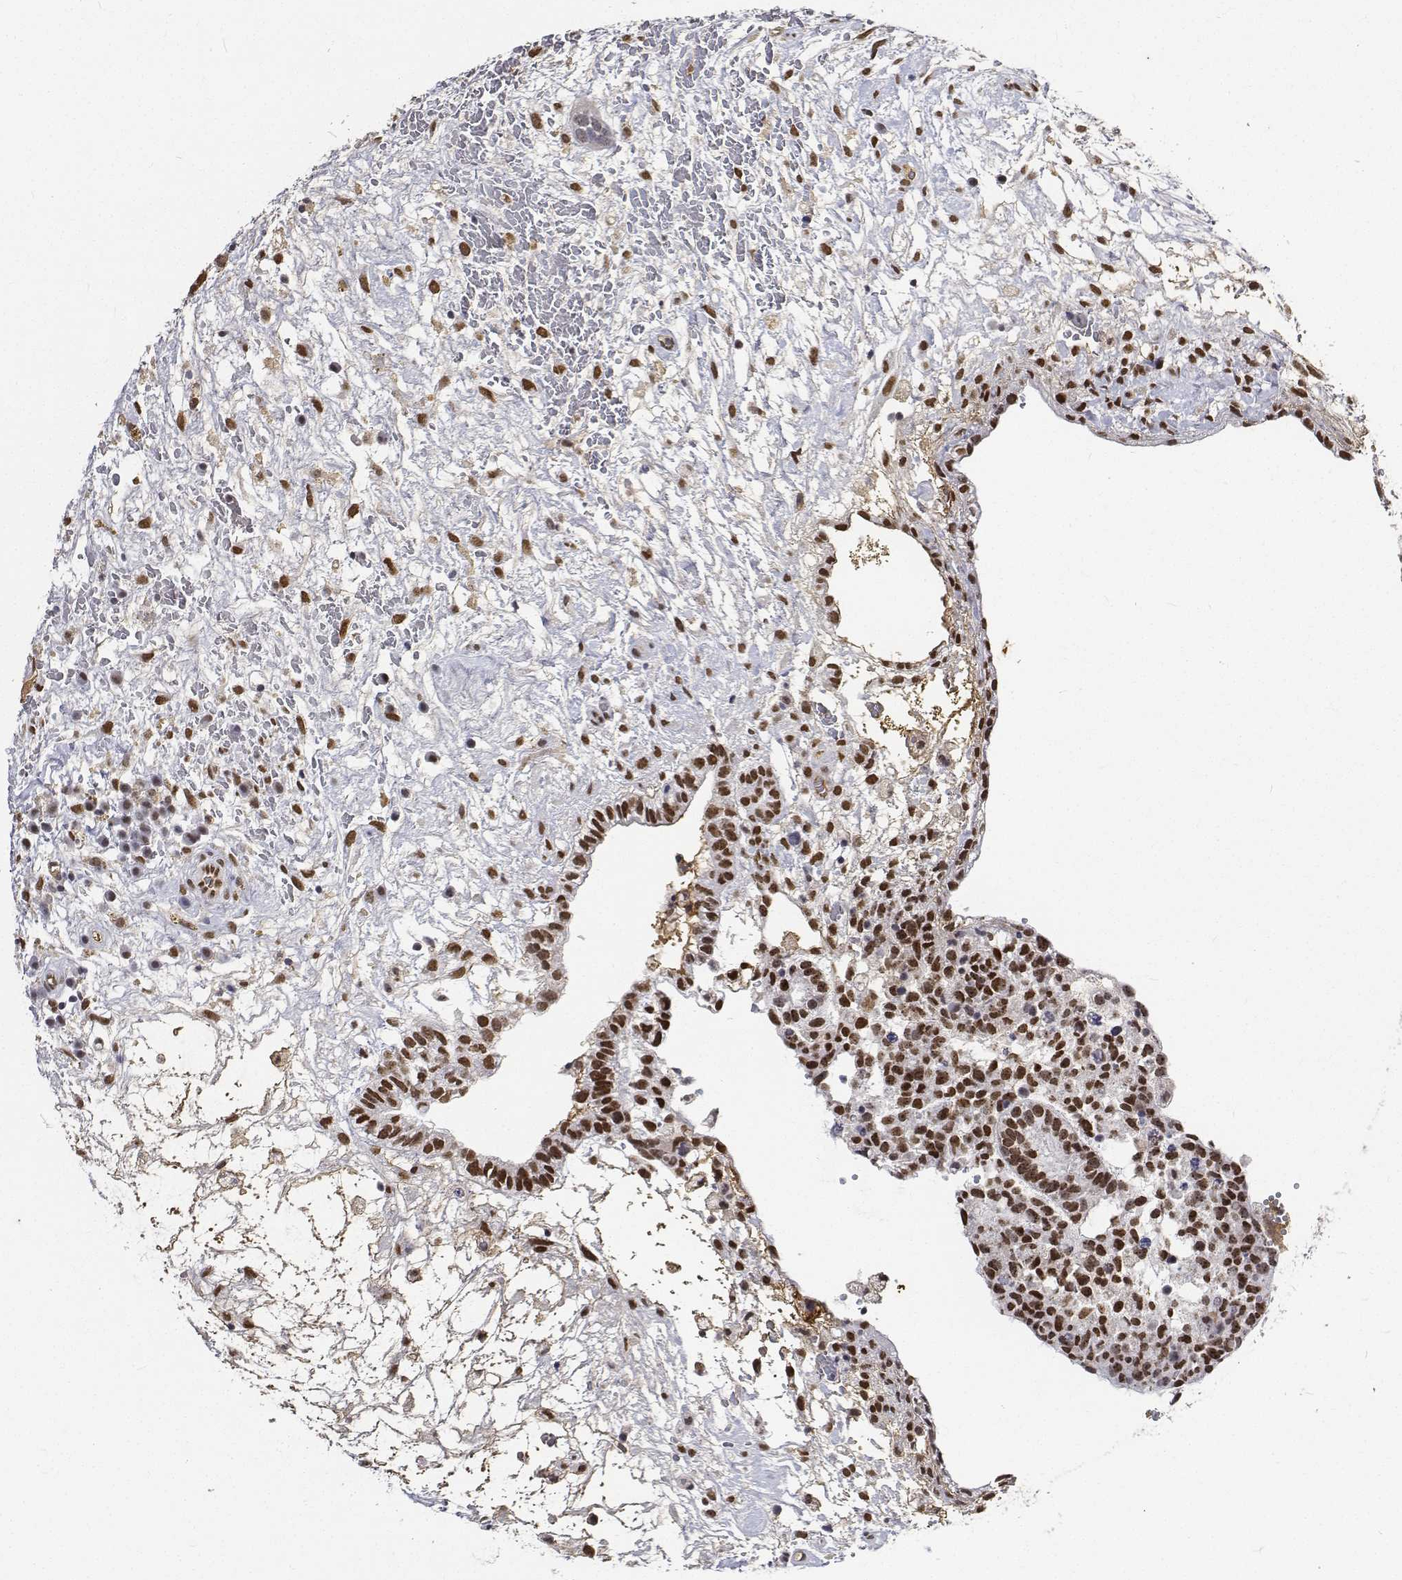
{"staining": {"intensity": "moderate", "quantity": ">75%", "location": "nuclear"}, "tissue": "testis cancer", "cell_type": "Tumor cells", "image_type": "cancer", "snomed": [{"axis": "morphology", "description": "Normal tissue, NOS"}, {"axis": "morphology", "description": "Carcinoma, Embryonal, NOS"}, {"axis": "topography", "description": "Testis"}], "caption": "Tumor cells demonstrate medium levels of moderate nuclear positivity in approximately >75% of cells in human testis cancer. The staining was performed using DAB to visualize the protein expression in brown, while the nuclei were stained in blue with hematoxylin (Magnification: 20x).", "gene": "ATRX", "patient": {"sex": "male", "age": 32}}